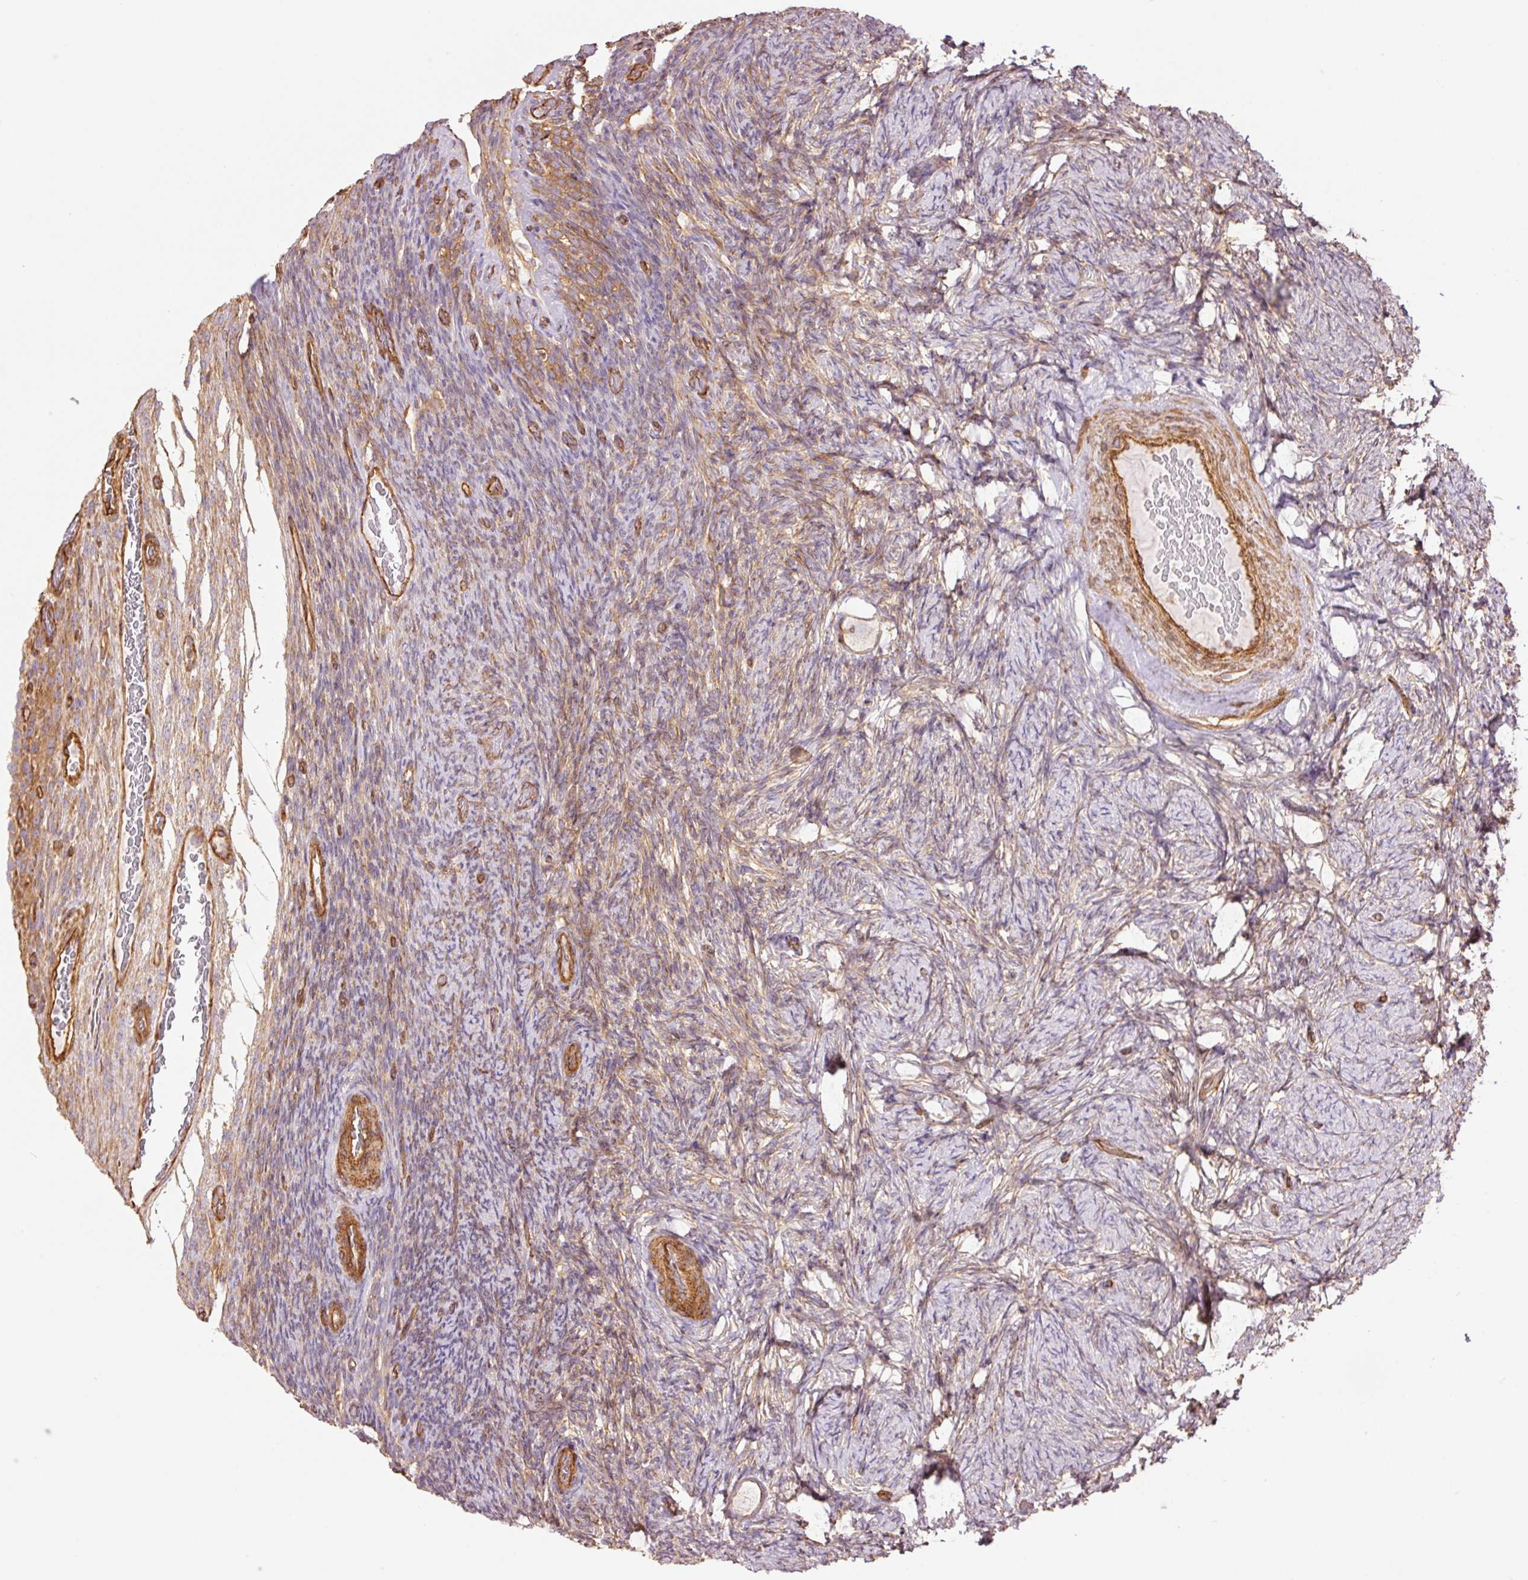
{"staining": {"intensity": "weak", "quantity": ">75%", "location": "cytoplasmic/membranous"}, "tissue": "ovary", "cell_type": "Ovarian stroma cells", "image_type": "normal", "snomed": [{"axis": "morphology", "description": "Normal tissue, NOS"}, {"axis": "topography", "description": "Ovary"}], "caption": "Immunohistochemistry histopathology image of normal human ovary stained for a protein (brown), which displays low levels of weak cytoplasmic/membranous positivity in about >75% of ovarian stroma cells.", "gene": "PPP1R1B", "patient": {"sex": "female", "age": 34}}